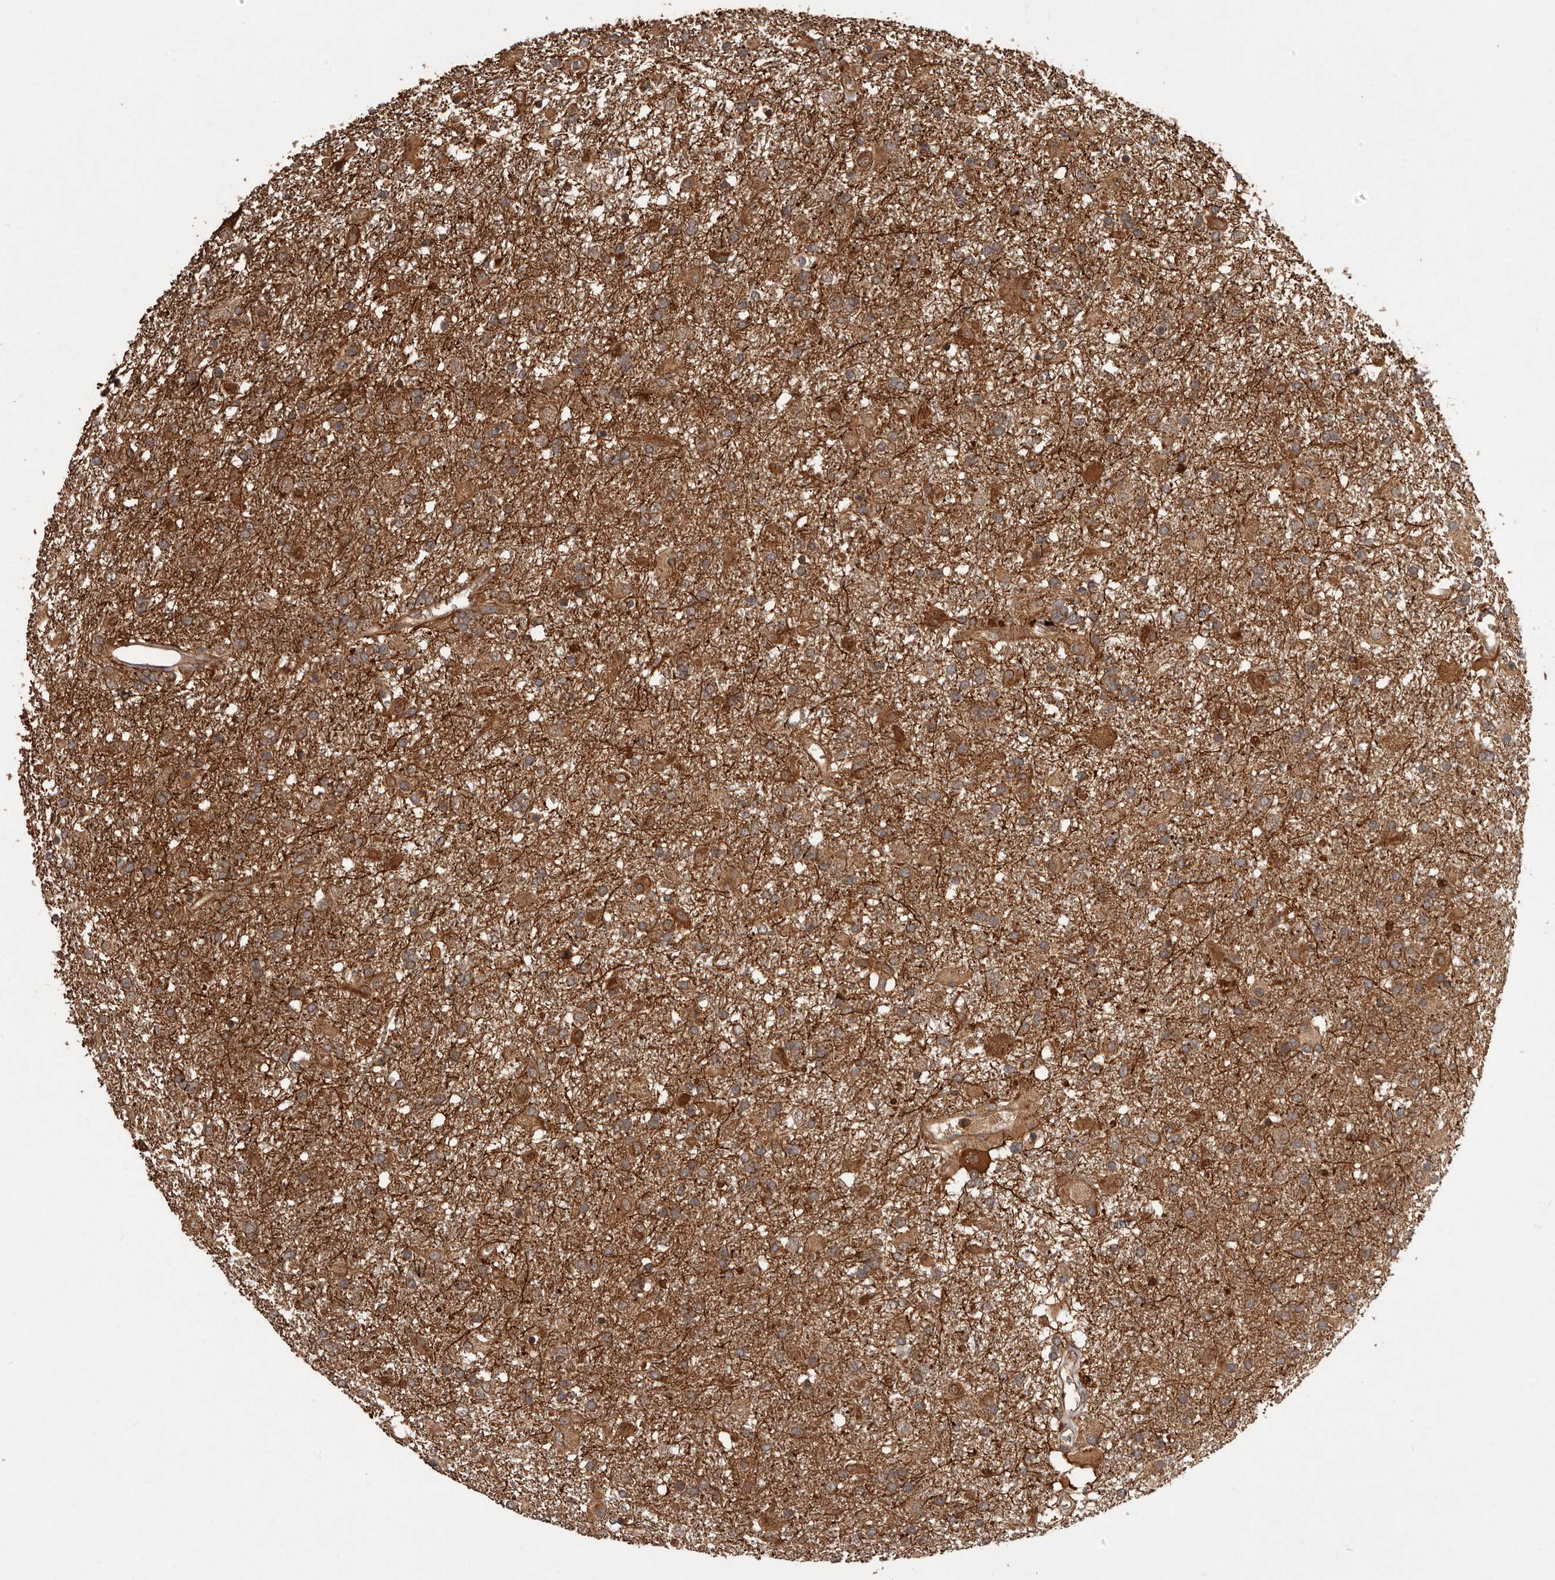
{"staining": {"intensity": "moderate", "quantity": ">75%", "location": "cytoplasmic/membranous"}, "tissue": "glioma", "cell_type": "Tumor cells", "image_type": "cancer", "snomed": [{"axis": "morphology", "description": "Glioma, malignant, Low grade"}, {"axis": "topography", "description": "Brain"}], "caption": "Protein expression analysis of low-grade glioma (malignant) exhibits moderate cytoplasmic/membranous positivity in approximately >75% of tumor cells.", "gene": "SLC22A3", "patient": {"sex": "male", "age": 65}}